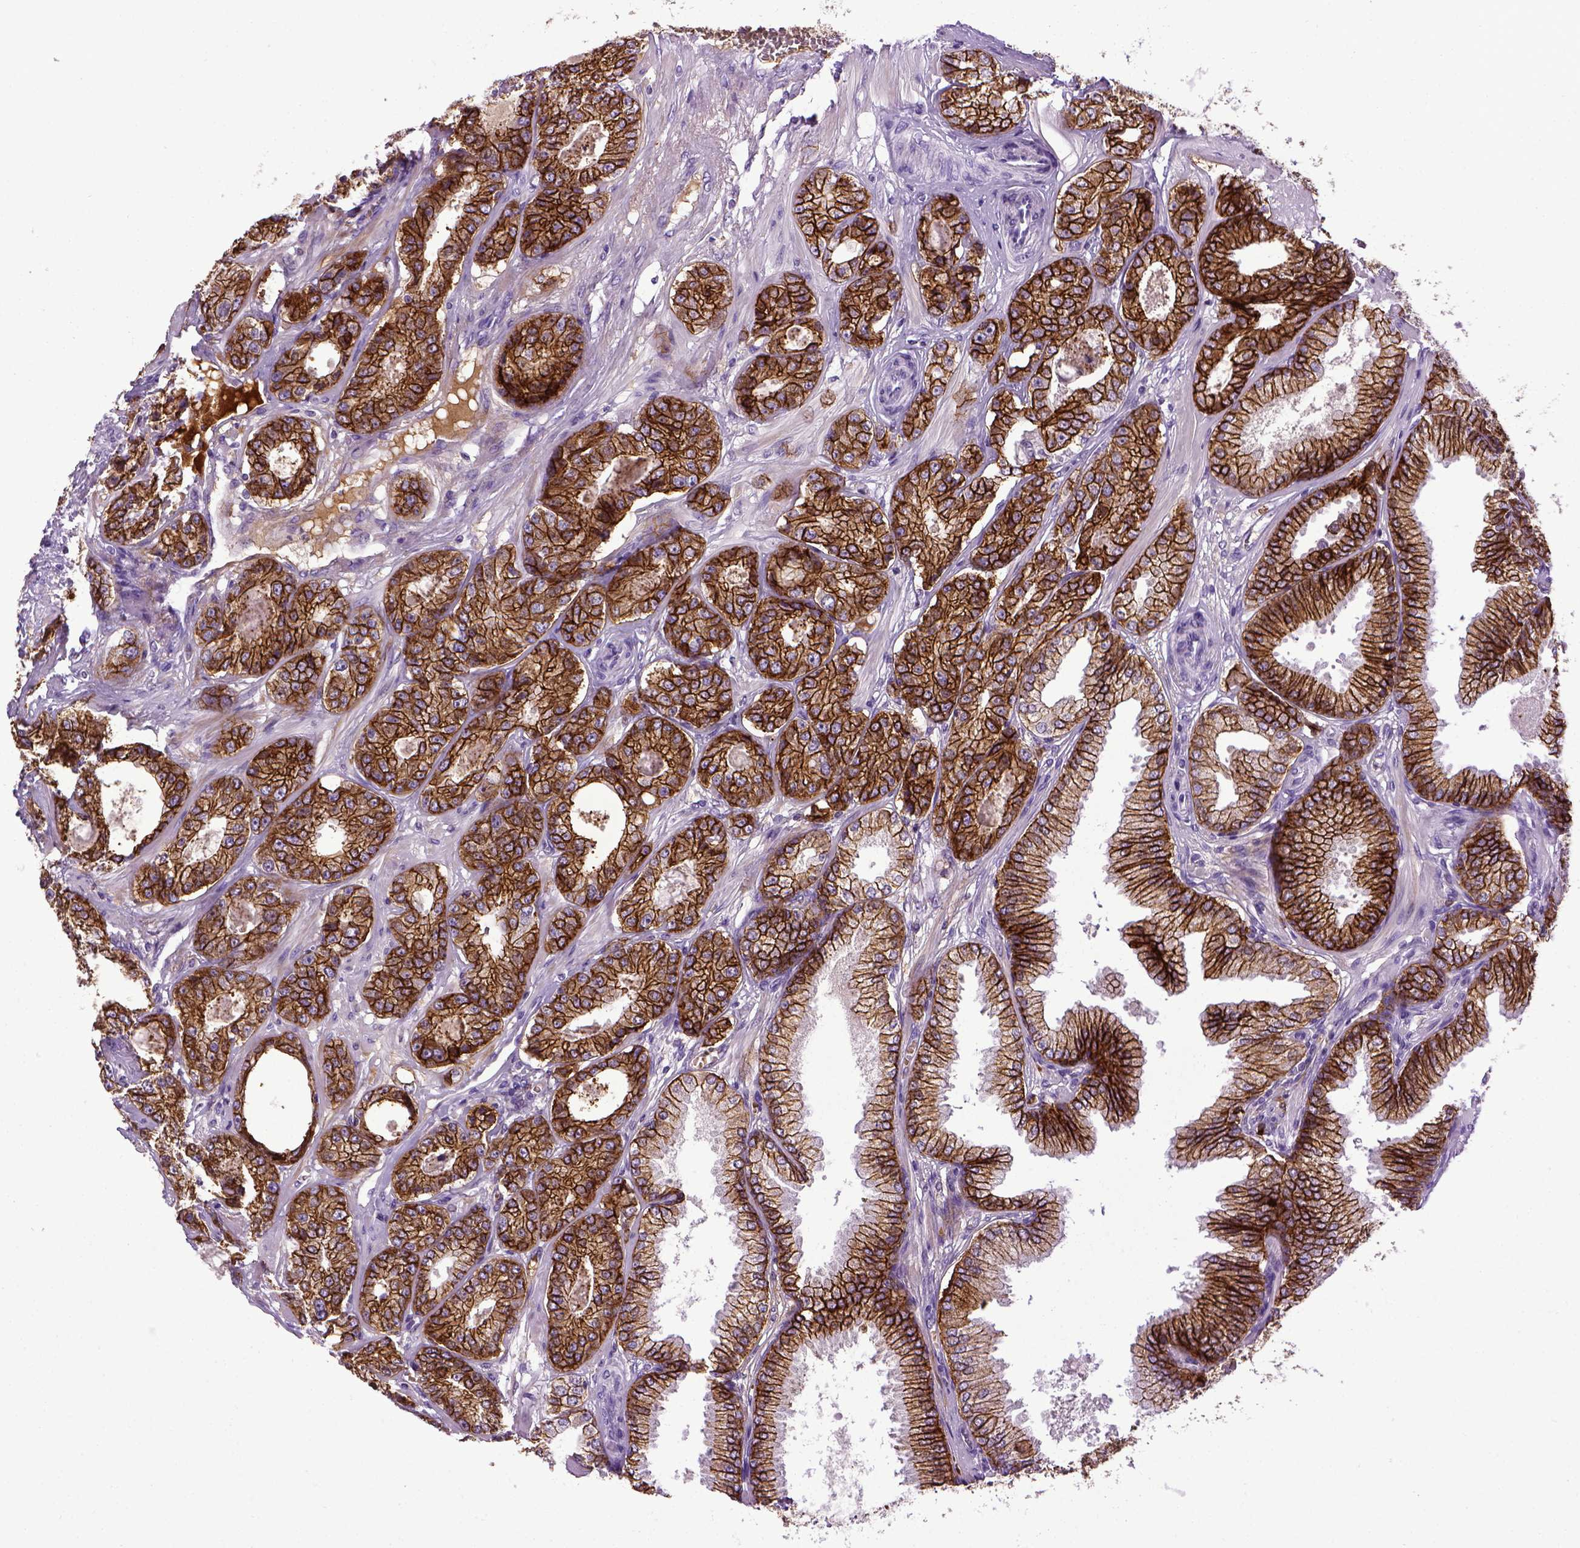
{"staining": {"intensity": "strong", "quantity": ">75%", "location": "cytoplasmic/membranous"}, "tissue": "prostate cancer", "cell_type": "Tumor cells", "image_type": "cancer", "snomed": [{"axis": "morphology", "description": "Adenocarcinoma, NOS"}, {"axis": "topography", "description": "Prostate"}], "caption": "Human prostate adenocarcinoma stained for a protein (brown) shows strong cytoplasmic/membranous positive expression in approximately >75% of tumor cells.", "gene": "CDH1", "patient": {"sex": "male", "age": 64}}